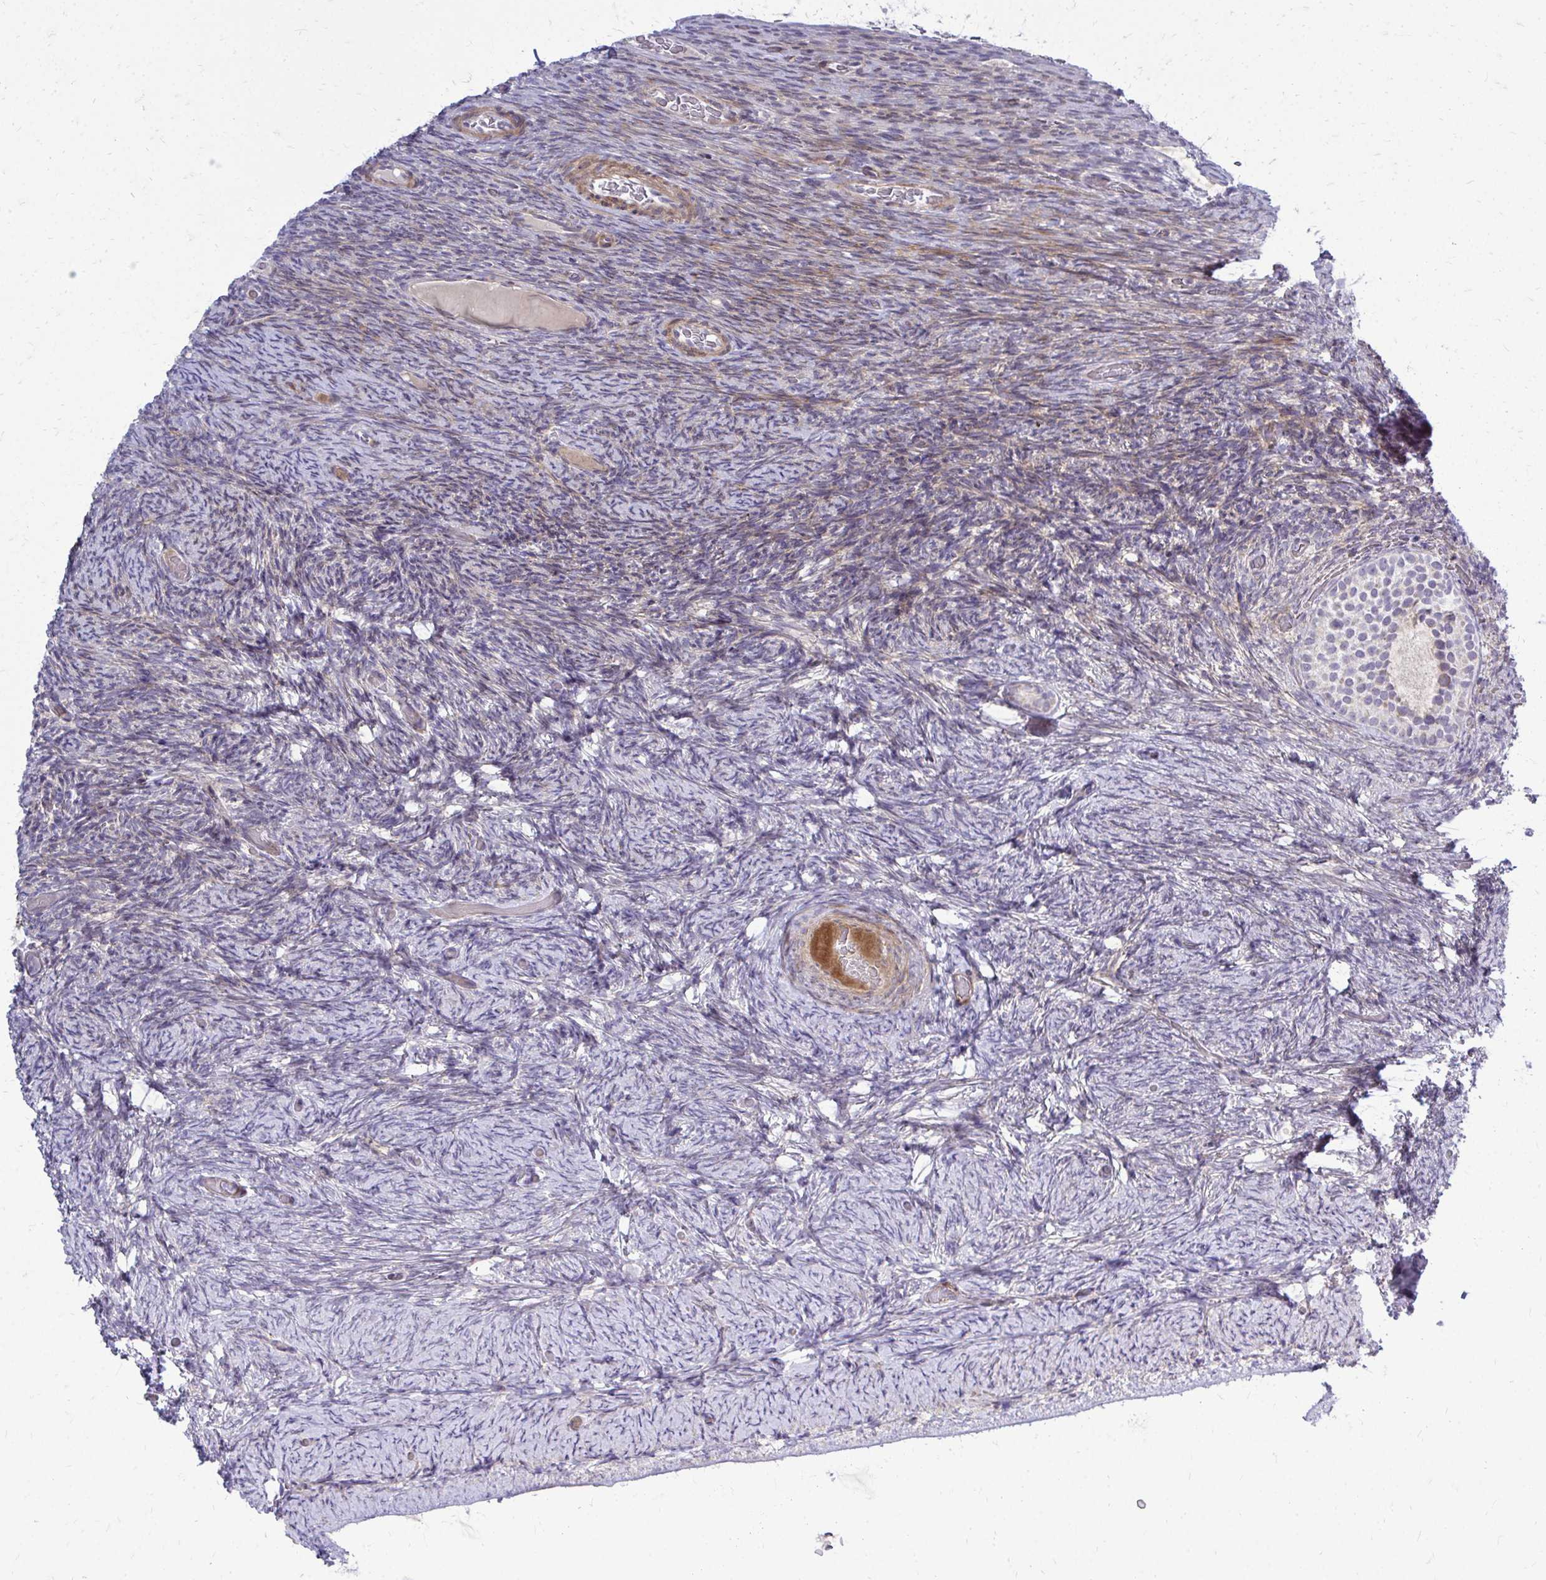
{"staining": {"intensity": "negative", "quantity": "none", "location": "none"}, "tissue": "ovary", "cell_type": "Ovarian stroma cells", "image_type": "normal", "snomed": [{"axis": "morphology", "description": "Normal tissue, NOS"}, {"axis": "topography", "description": "Ovary"}], "caption": "An IHC image of unremarkable ovary is shown. There is no staining in ovarian stroma cells of ovary.", "gene": "PPDPFL", "patient": {"sex": "female", "age": 34}}